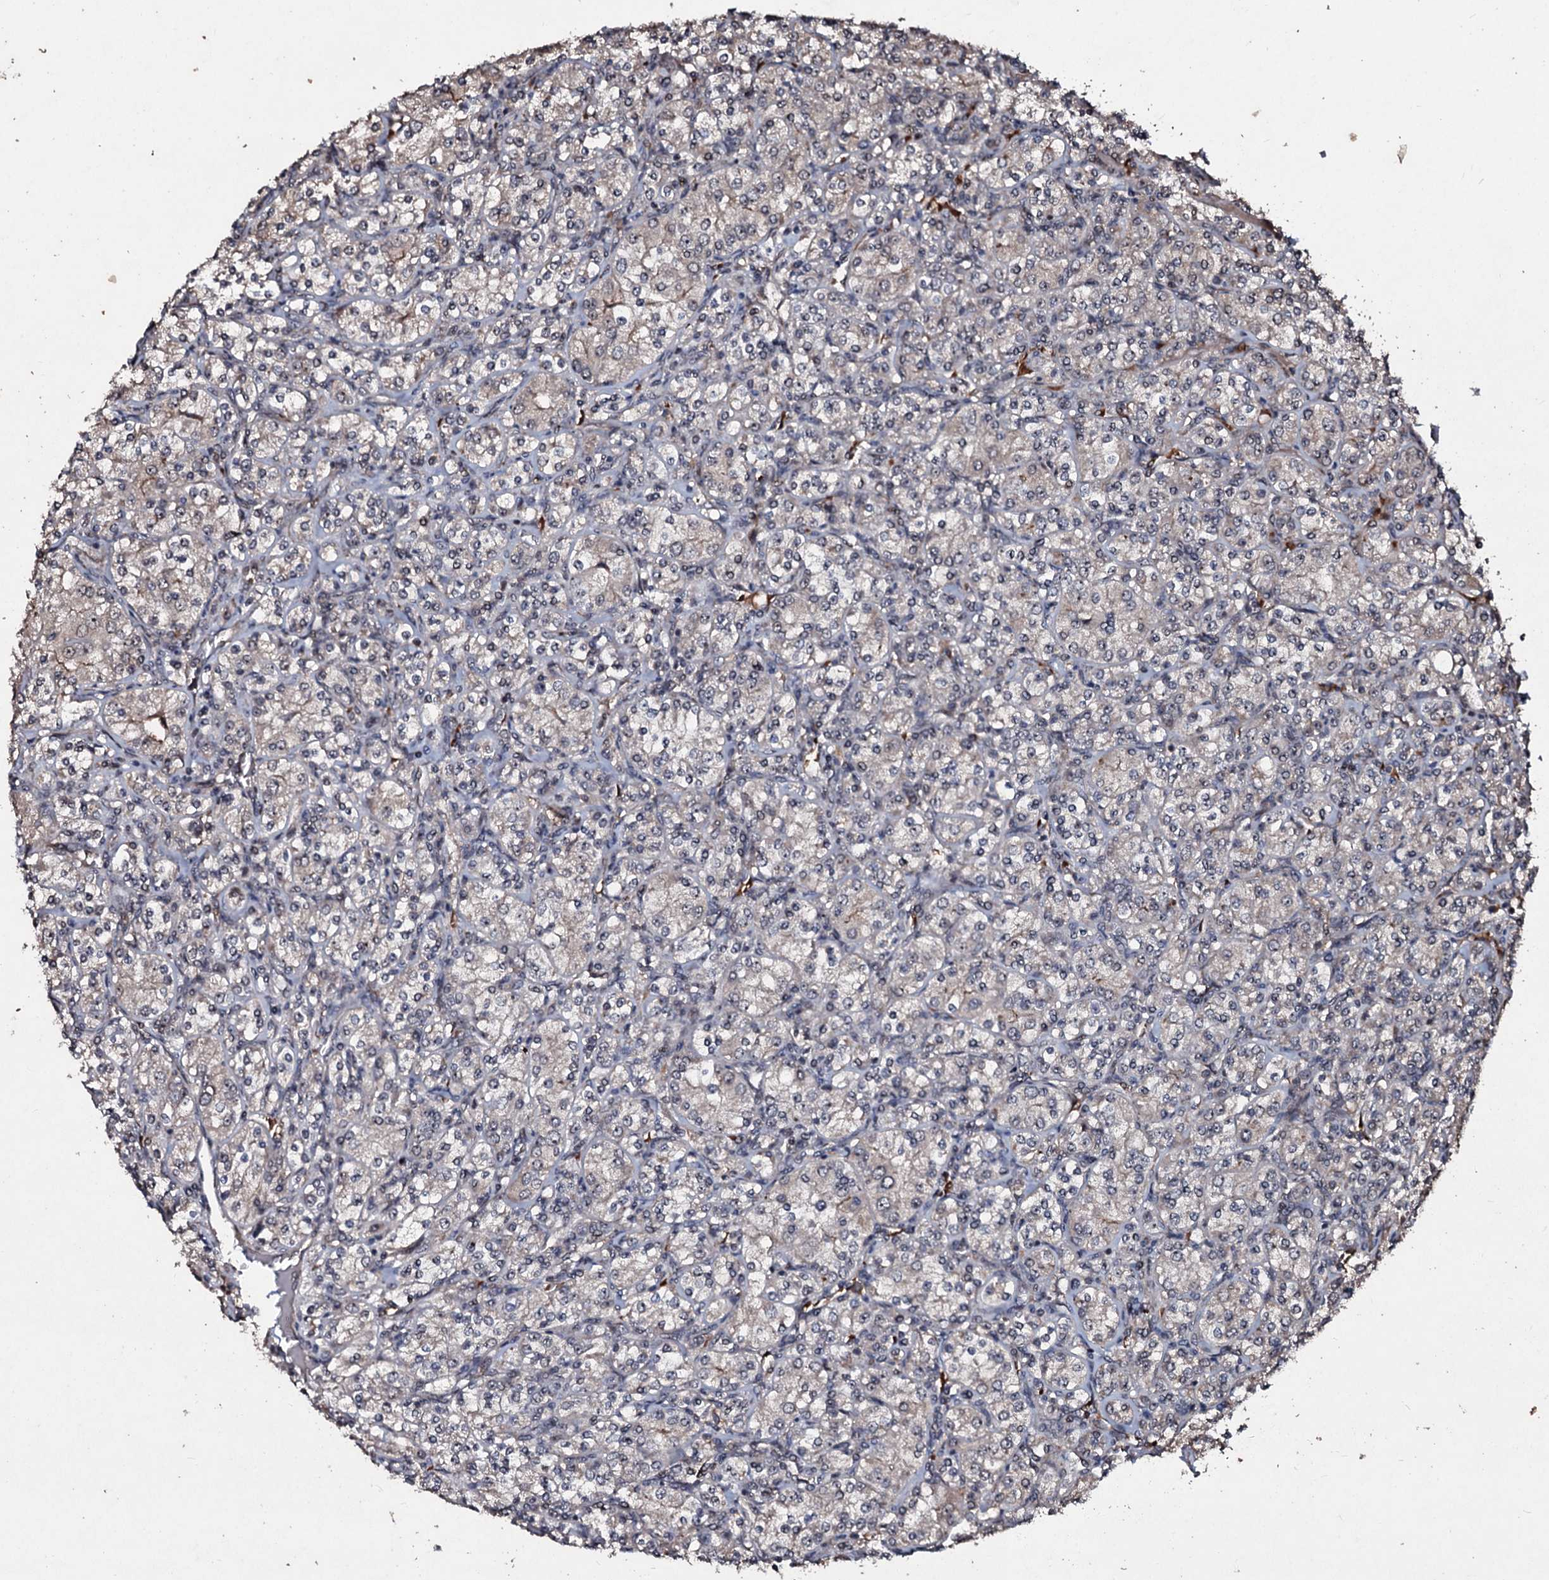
{"staining": {"intensity": "negative", "quantity": "none", "location": "none"}, "tissue": "renal cancer", "cell_type": "Tumor cells", "image_type": "cancer", "snomed": [{"axis": "morphology", "description": "Adenocarcinoma, NOS"}, {"axis": "topography", "description": "Kidney"}], "caption": "DAB (3,3'-diaminobenzidine) immunohistochemical staining of renal cancer demonstrates no significant staining in tumor cells. The staining was performed using DAB to visualize the protein expression in brown, while the nuclei were stained in blue with hematoxylin (Magnification: 20x).", "gene": "SUPT7L", "patient": {"sex": "male", "age": 77}}